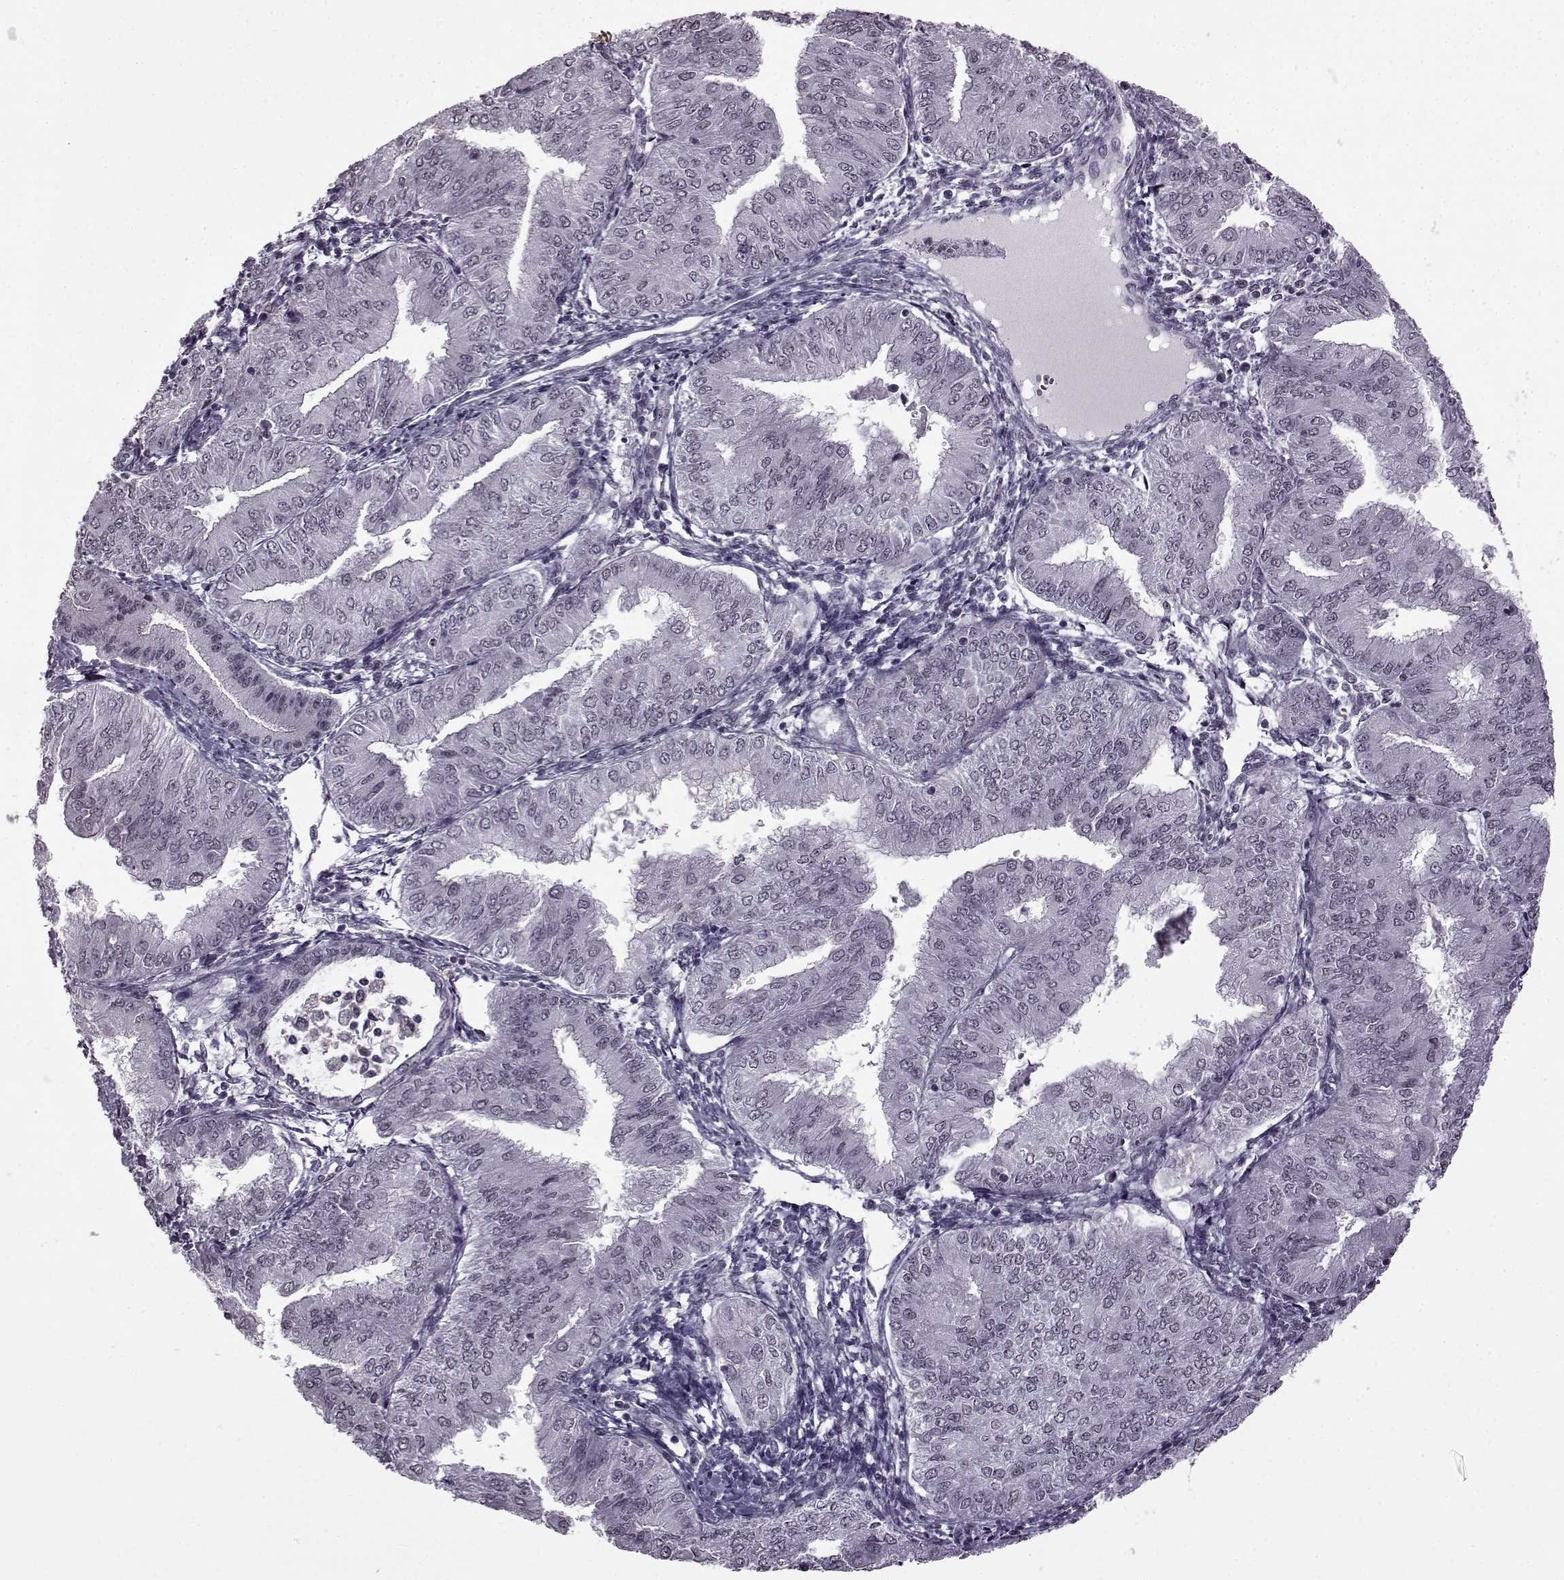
{"staining": {"intensity": "negative", "quantity": "none", "location": "none"}, "tissue": "endometrial cancer", "cell_type": "Tumor cells", "image_type": "cancer", "snomed": [{"axis": "morphology", "description": "Adenocarcinoma, NOS"}, {"axis": "topography", "description": "Endometrium"}], "caption": "A micrograph of endometrial cancer stained for a protein exhibits no brown staining in tumor cells.", "gene": "SLC28A2", "patient": {"sex": "female", "age": 53}}